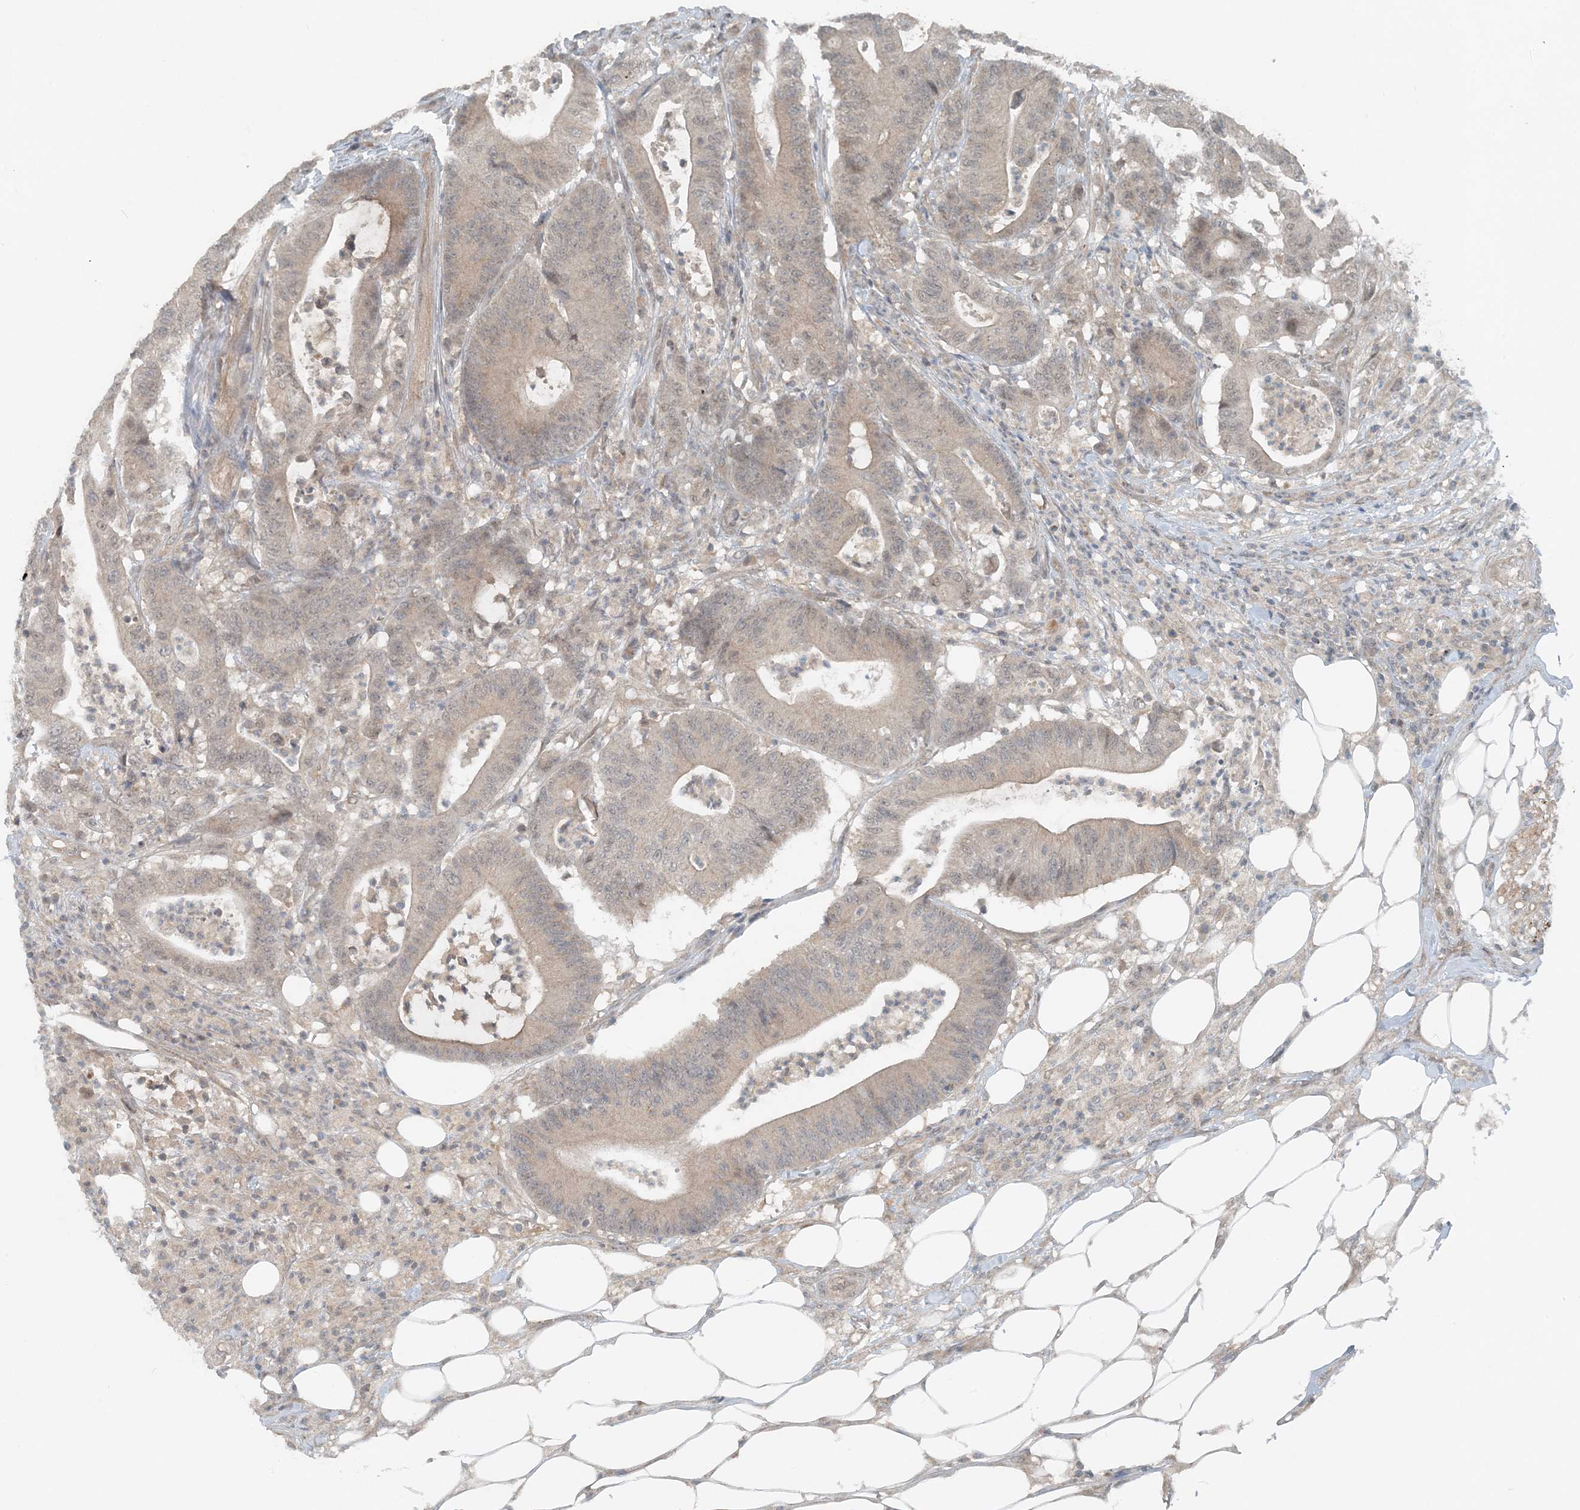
{"staining": {"intensity": "weak", "quantity": ">75%", "location": "cytoplasmic/membranous"}, "tissue": "colorectal cancer", "cell_type": "Tumor cells", "image_type": "cancer", "snomed": [{"axis": "morphology", "description": "Adenocarcinoma, NOS"}, {"axis": "topography", "description": "Colon"}], "caption": "High-power microscopy captured an immunohistochemistry photomicrograph of colorectal adenocarcinoma, revealing weak cytoplasmic/membranous positivity in approximately >75% of tumor cells. The protein is shown in brown color, while the nuclei are stained blue.", "gene": "MITD1", "patient": {"sex": "female", "age": 84}}